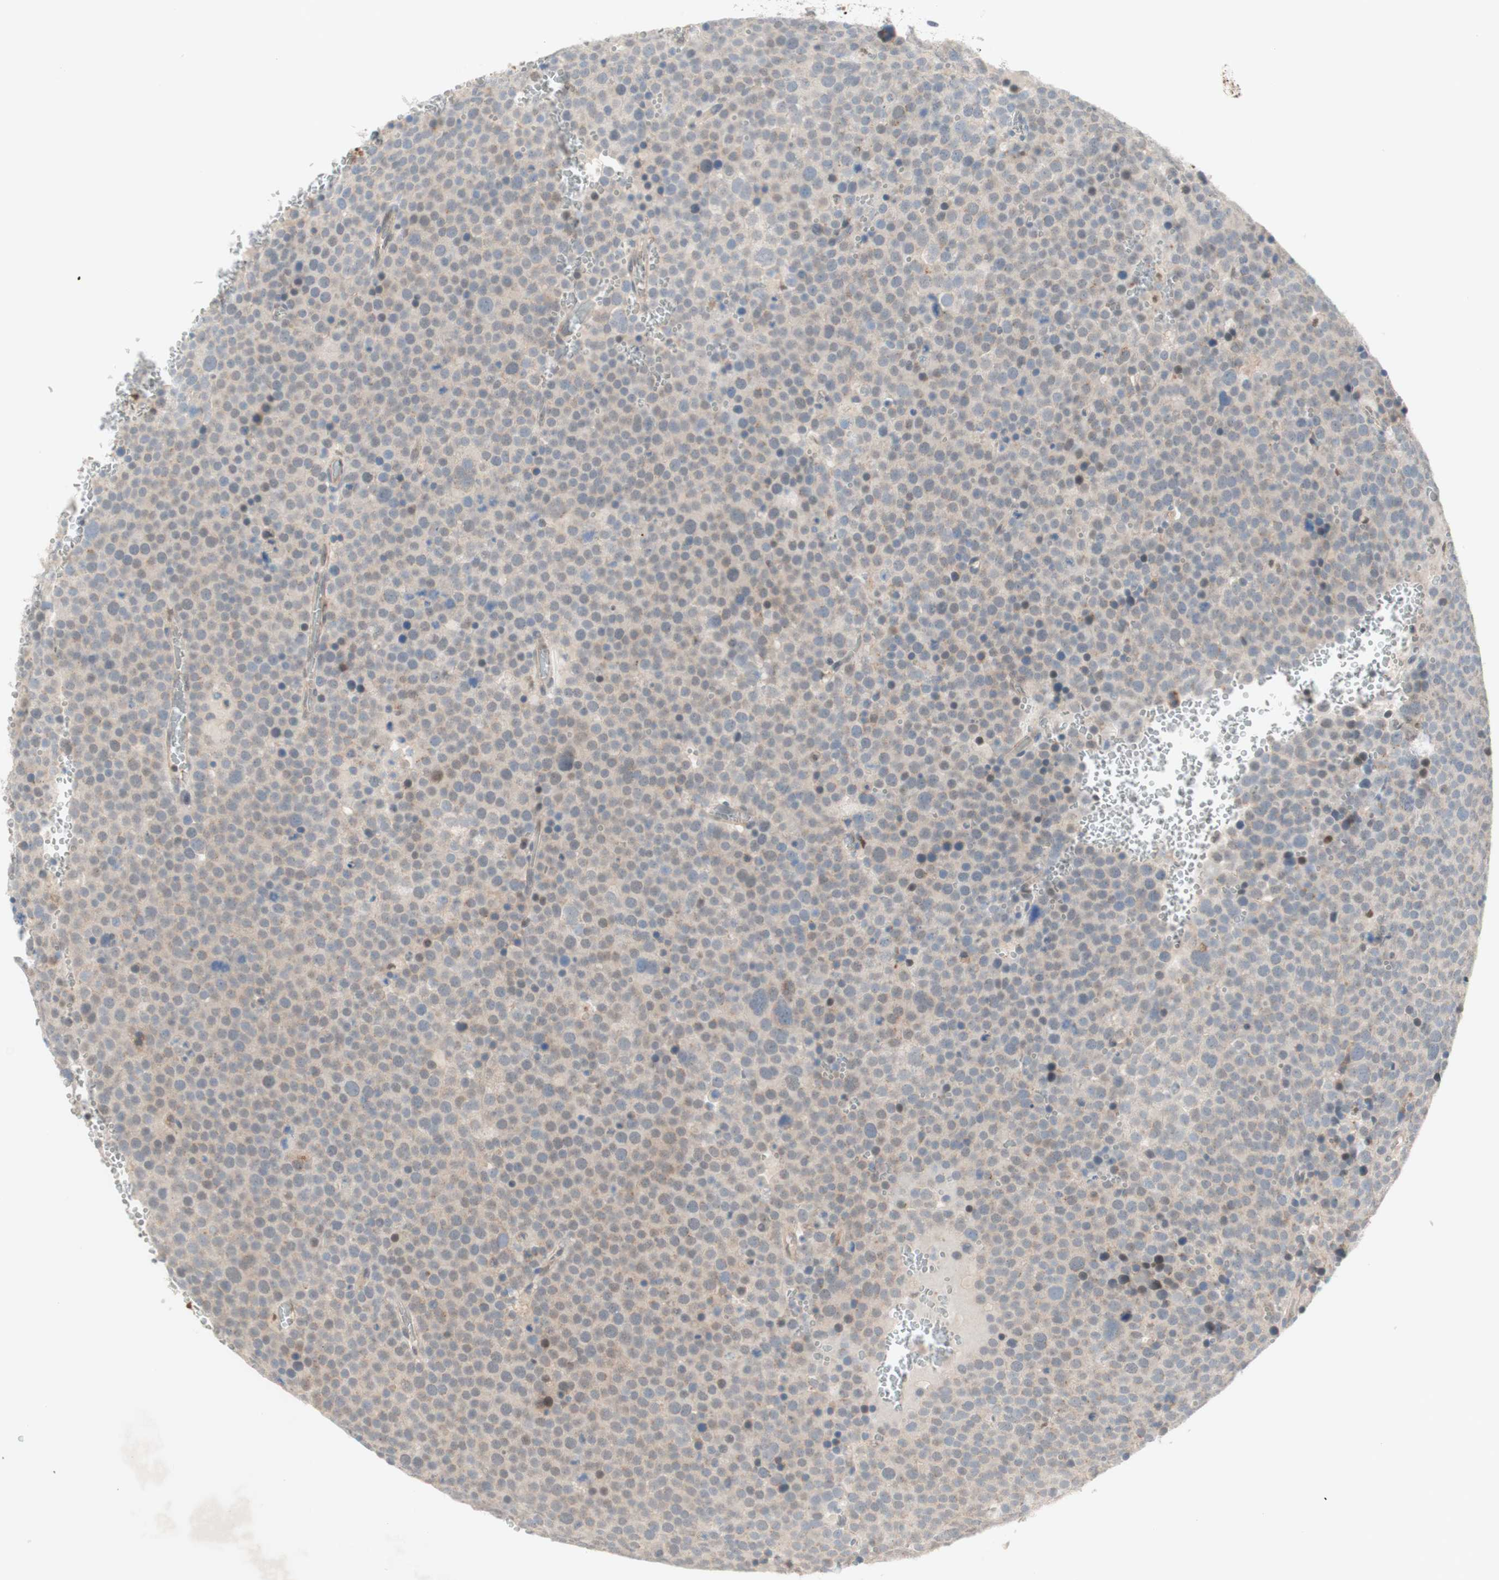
{"staining": {"intensity": "weak", "quantity": "25%-75%", "location": "cytoplasmic/membranous,nuclear"}, "tissue": "testis cancer", "cell_type": "Tumor cells", "image_type": "cancer", "snomed": [{"axis": "morphology", "description": "Seminoma, NOS"}, {"axis": "topography", "description": "Testis"}], "caption": "Tumor cells exhibit low levels of weak cytoplasmic/membranous and nuclear staining in approximately 25%-75% of cells in testis seminoma.", "gene": "RFNG", "patient": {"sex": "male", "age": 71}}